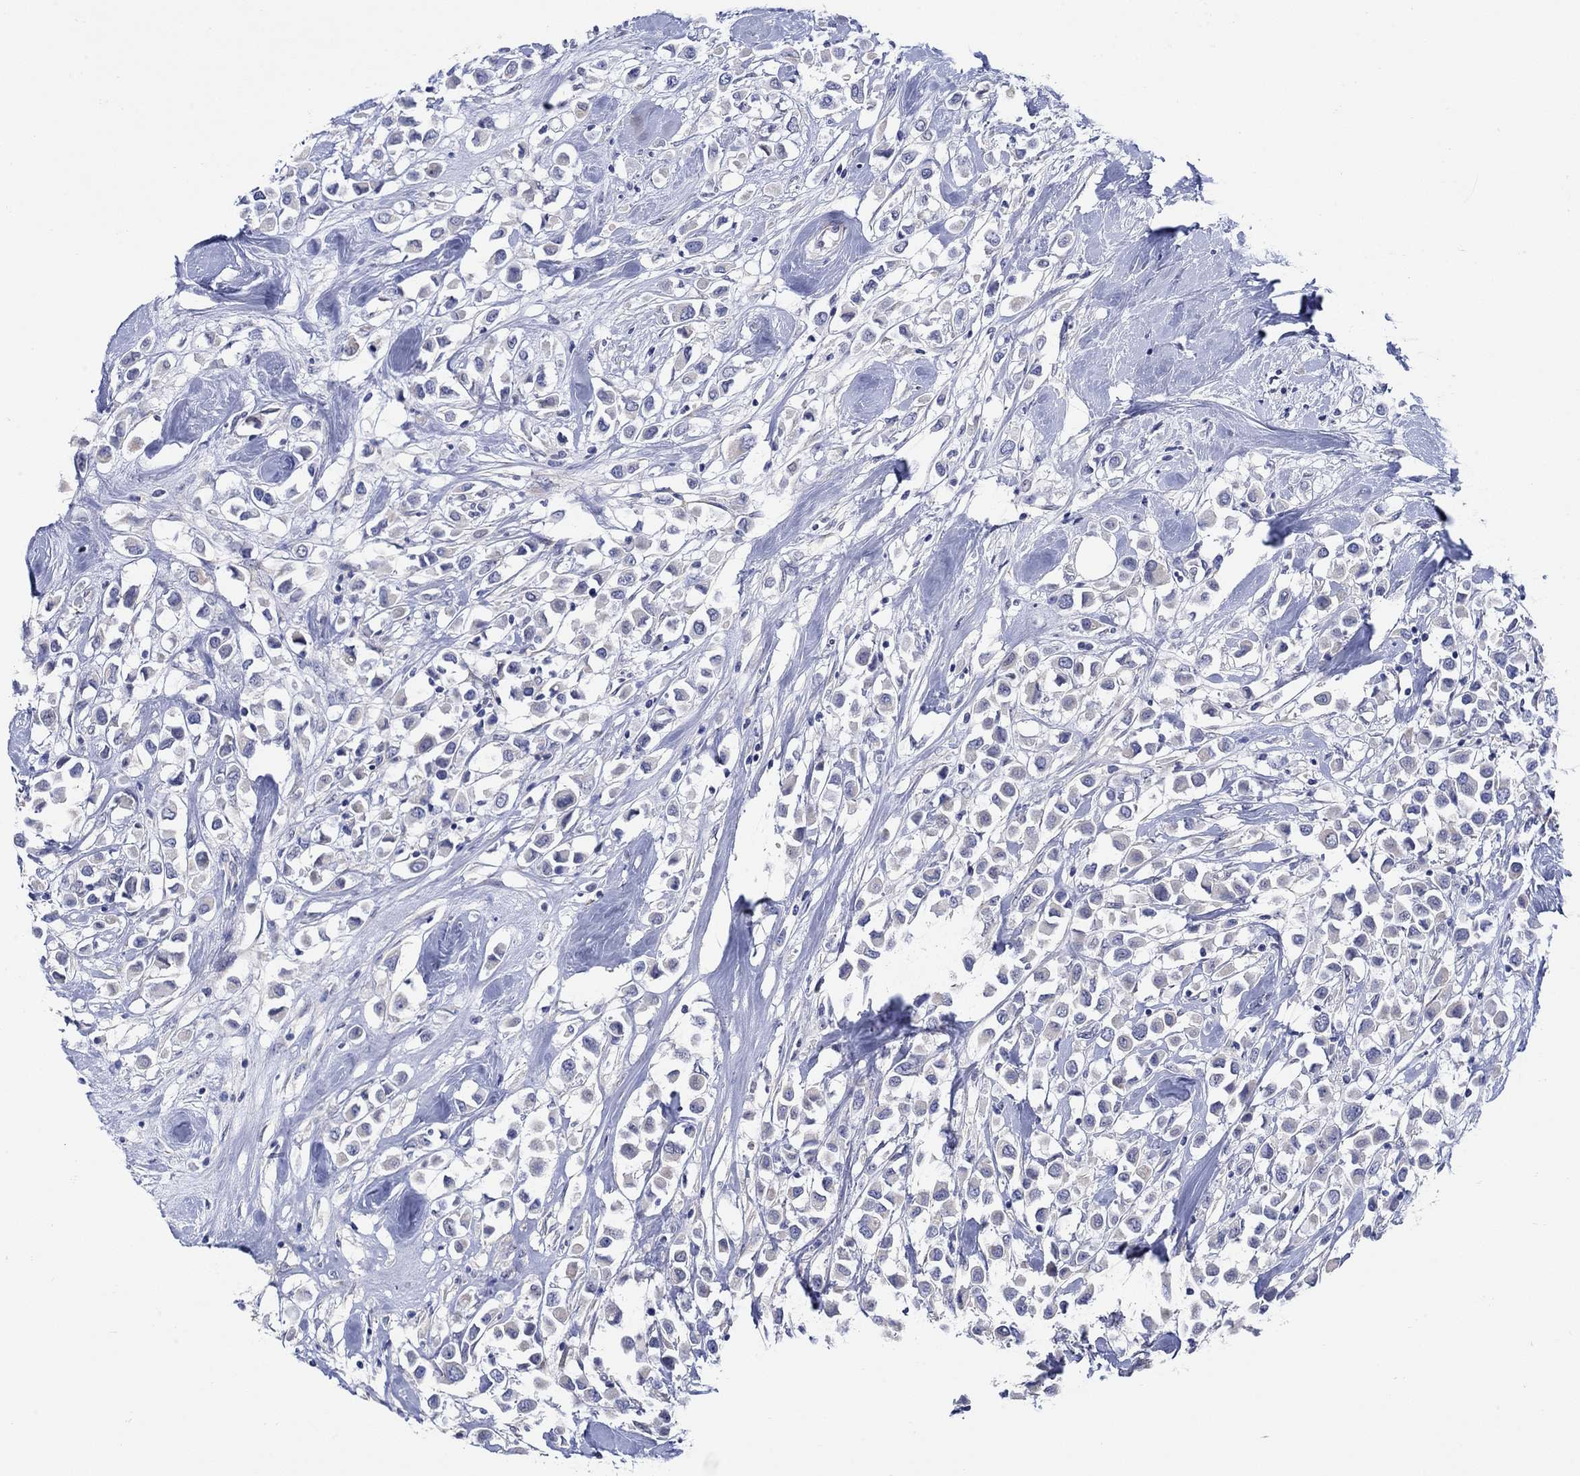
{"staining": {"intensity": "negative", "quantity": "none", "location": "none"}, "tissue": "breast cancer", "cell_type": "Tumor cells", "image_type": "cancer", "snomed": [{"axis": "morphology", "description": "Duct carcinoma"}, {"axis": "topography", "description": "Breast"}], "caption": "High power microscopy image of an immunohistochemistry histopathology image of breast intraductal carcinoma, revealing no significant expression in tumor cells.", "gene": "KRT222", "patient": {"sex": "female", "age": 61}}